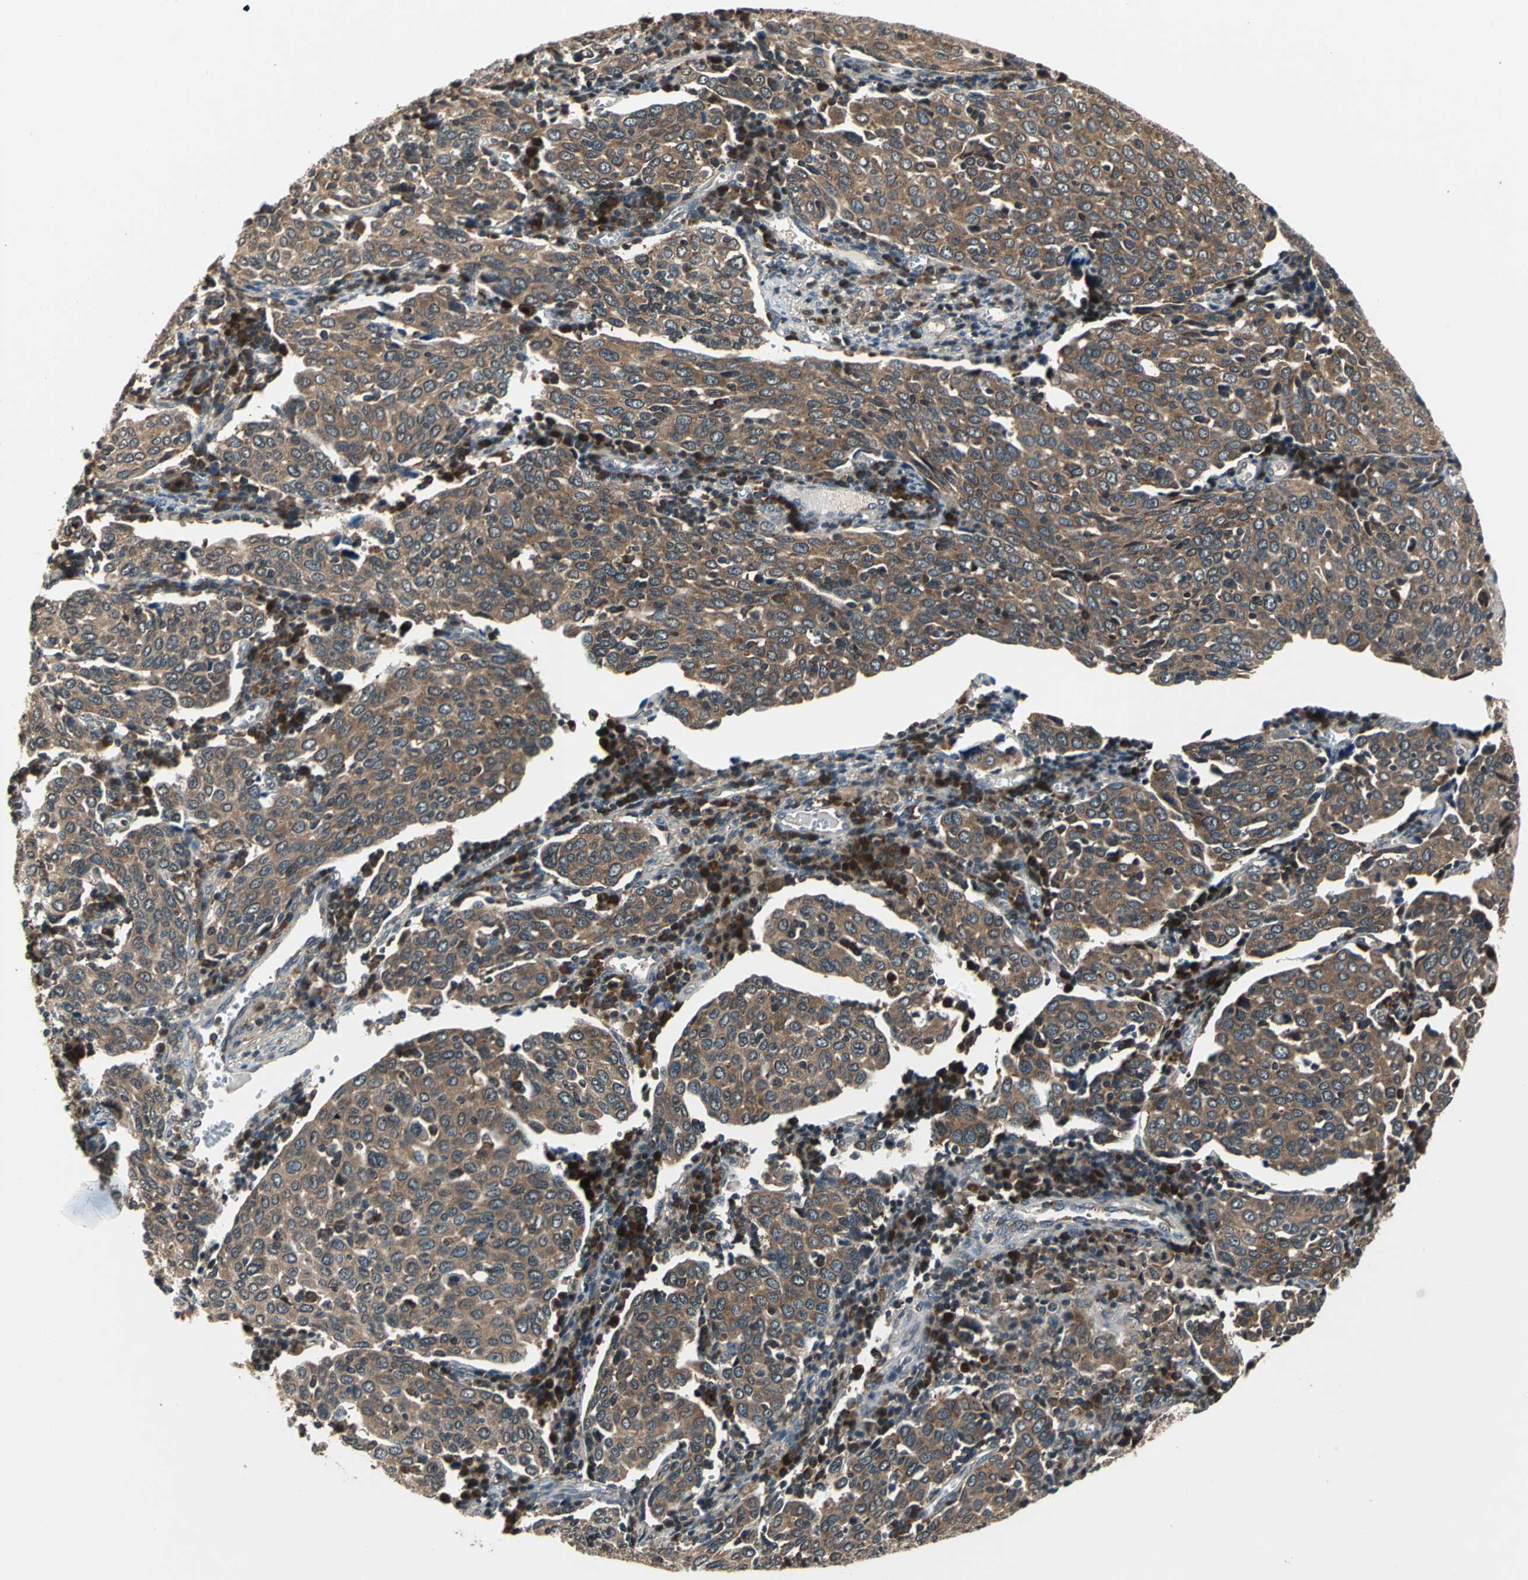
{"staining": {"intensity": "moderate", "quantity": ">75%", "location": "cytoplasmic/membranous"}, "tissue": "cervical cancer", "cell_type": "Tumor cells", "image_type": "cancer", "snomed": [{"axis": "morphology", "description": "Squamous cell carcinoma, NOS"}, {"axis": "topography", "description": "Cervix"}], "caption": "Cervical cancer tissue reveals moderate cytoplasmic/membranous expression in about >75% of tumor cells", "gene": "EIF2B2", "patient": {"sex": "female", "age": 40}}